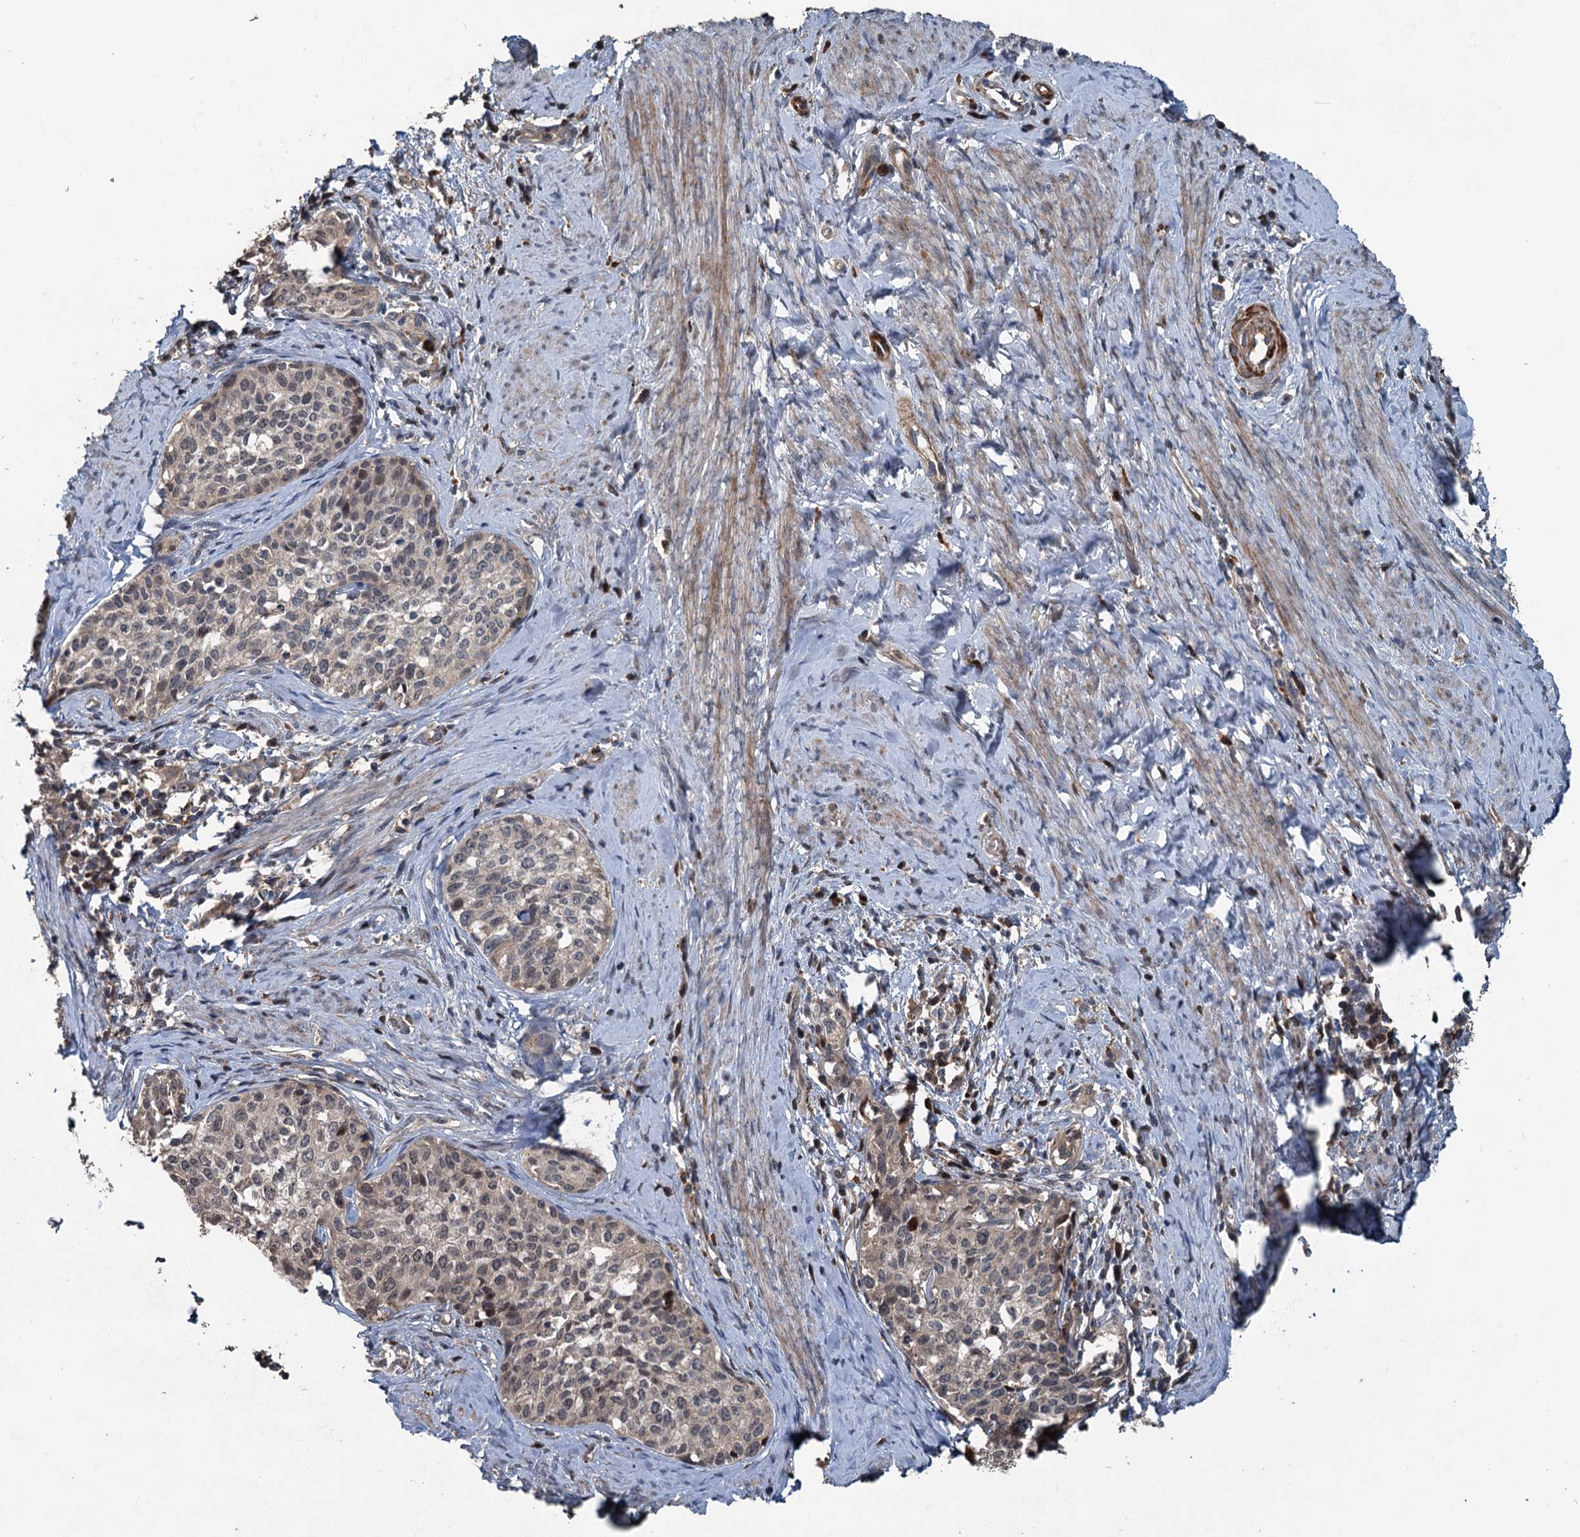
{"staining": {"intensity": "weak", "quantity": "25%-75%", "location": "cytoplasmic/membranous"}, "tissue": "cervical cancer", "cell_type": "Tumor cells", "image_type": "cancer", "snomed": [{"axis": "morphology", "description": "Squamous cell carcinoma, NOS"}, {"axis": "morphology", "description": "Adenocarcinoma, NOS"}, {"axis": "topography", "description": "Cervix"}], "caption": "A low amount of weak cytoplasmic/membranous expression is present in approximately 25%-75% of tumor cells in cervical cancer tissue. Ihc stains the protein in brown and the nuclei are stained blue.", "gene": "TEDC1", "patient": {"sex": "female", "age": 52}}